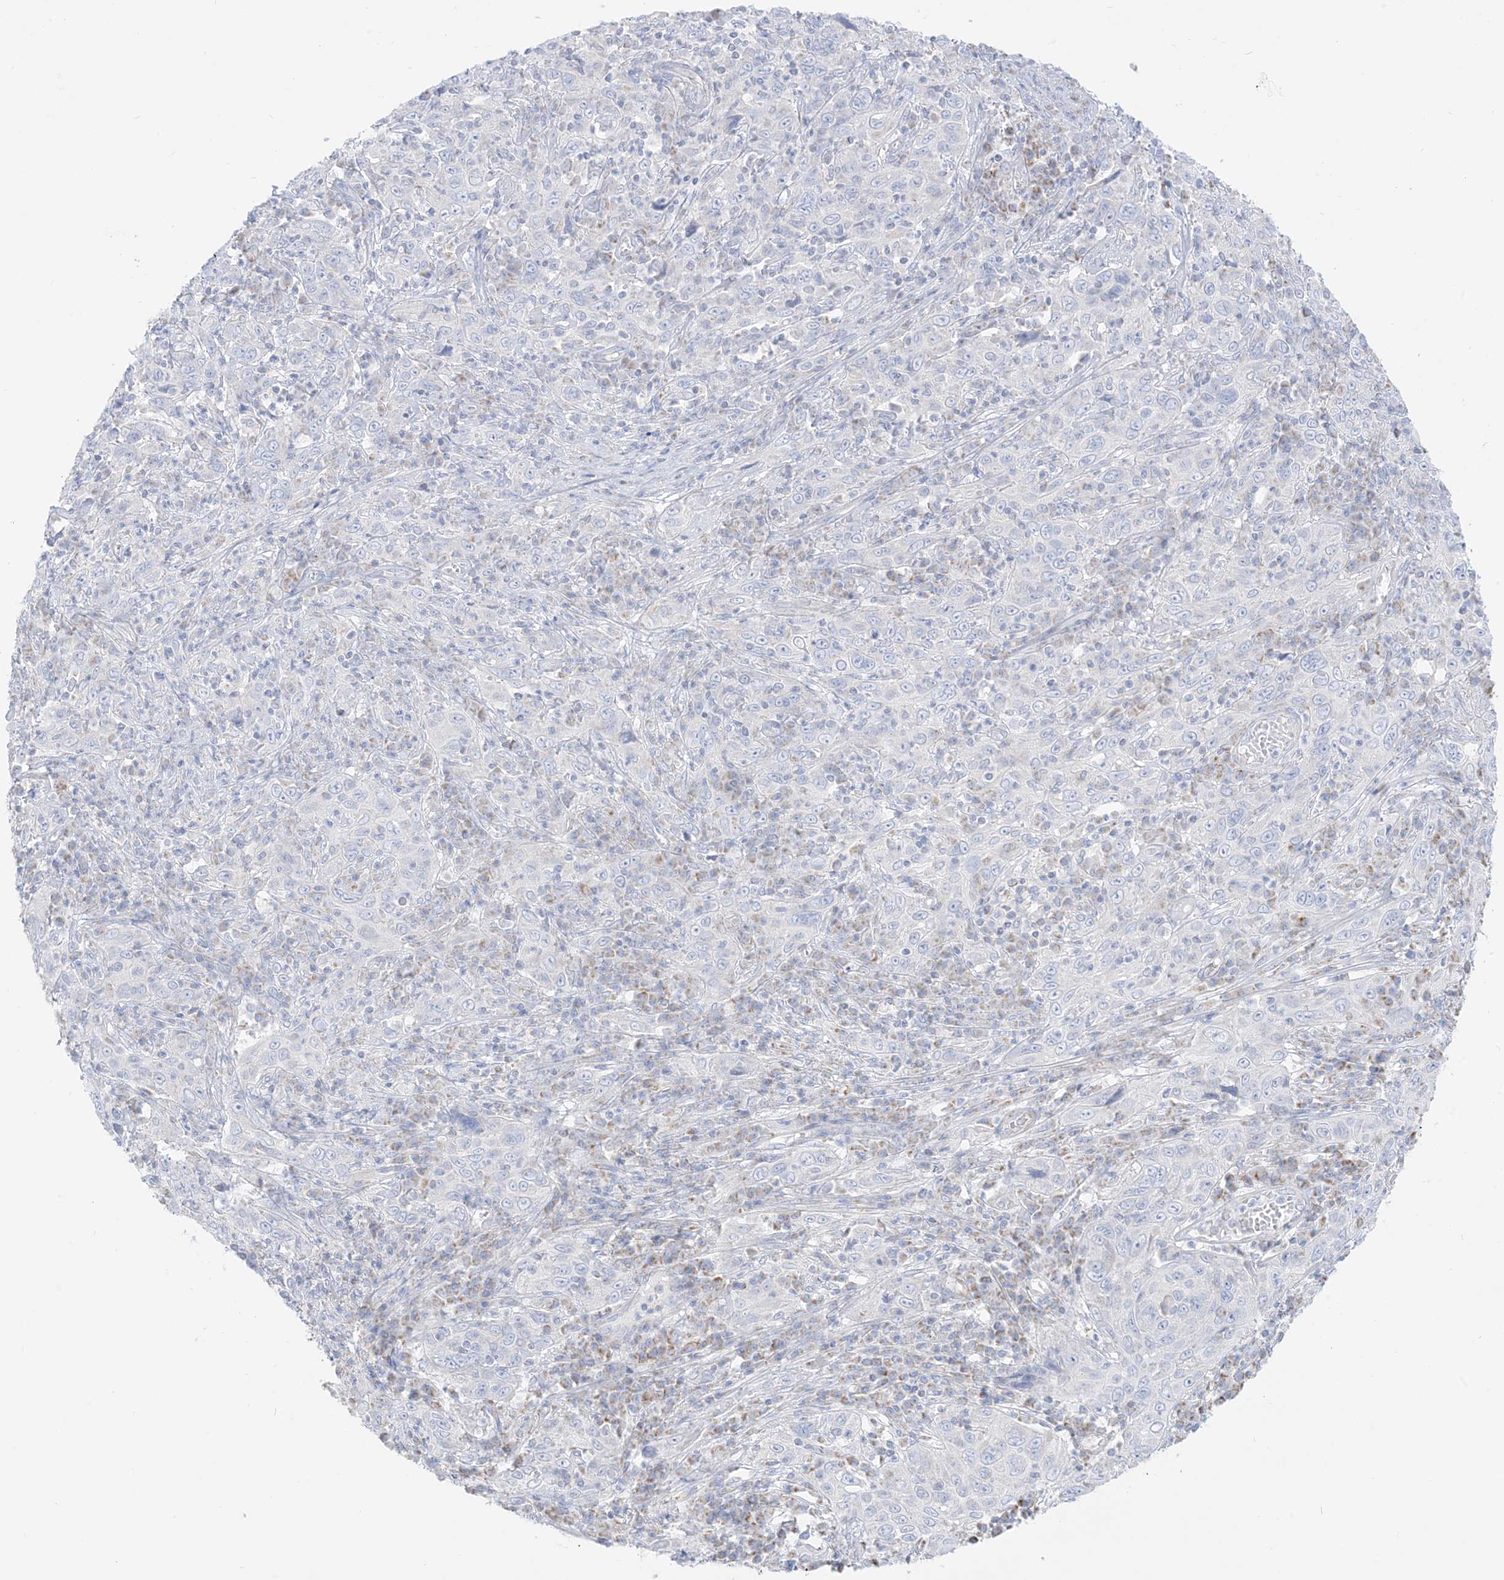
{"staining": {"intensity": "negative", "quantity": "none", "location": "none"}, "tissue": "cervical cancer", "cell_type": "Tumor cells", "image_type": "cancer", "snomed": [{"axis": "morphology", "description": "Squamous cell carcinoma, NOS"}, {"axis": "topography", "description": "Cervix"}], "caption": "This is a histopathology image of IHC staining of cervical squamous cell carcinoma, which shows no positivity in tumor cells.", "gene": "SLC26A3", "patient": {"sex": "female", "age": 46}}